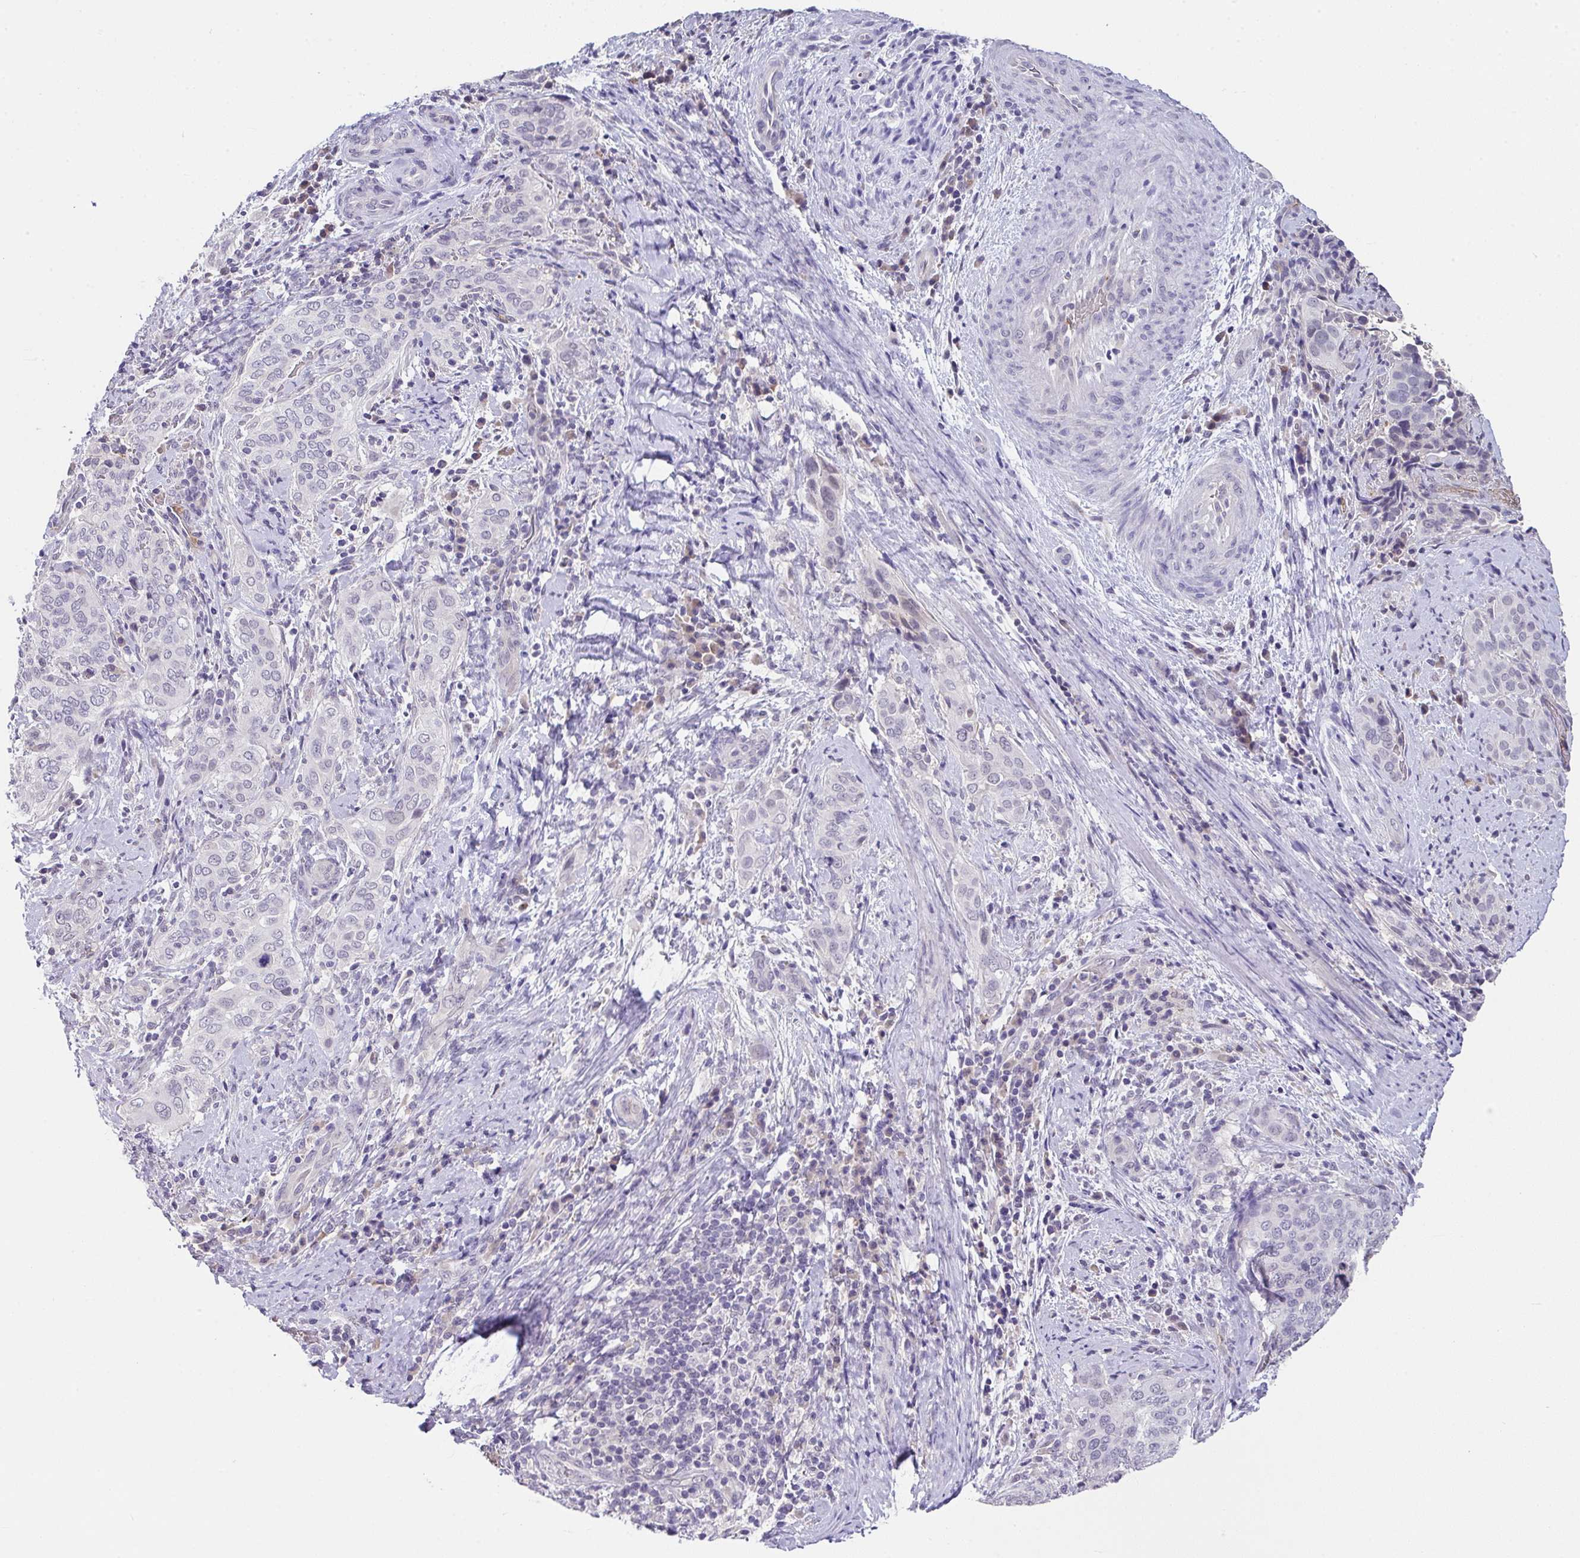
{"staining": {"intensity": "negative", "quantity": "none", "location": "none"}, "tissue": "cervical cancer", "cell_type": "Tumor cells", "image_type": "cancer", "snomed": [{"axis": "morphology", "description": "Squamous cell carcinoma, NOS"}, {"axis": "topography", "description": "Cervix"}], "caption": "Image shows no protein staining in tumor cells of cervical cancer tissue. The staining was performed using DAB to visualize the protein expression in brown, while the nuclei were stained in blue with hematoxylin (Magnification: 20x).", "gene": "GLTPD2", "patient": {"sex": "female", "age": 38}}